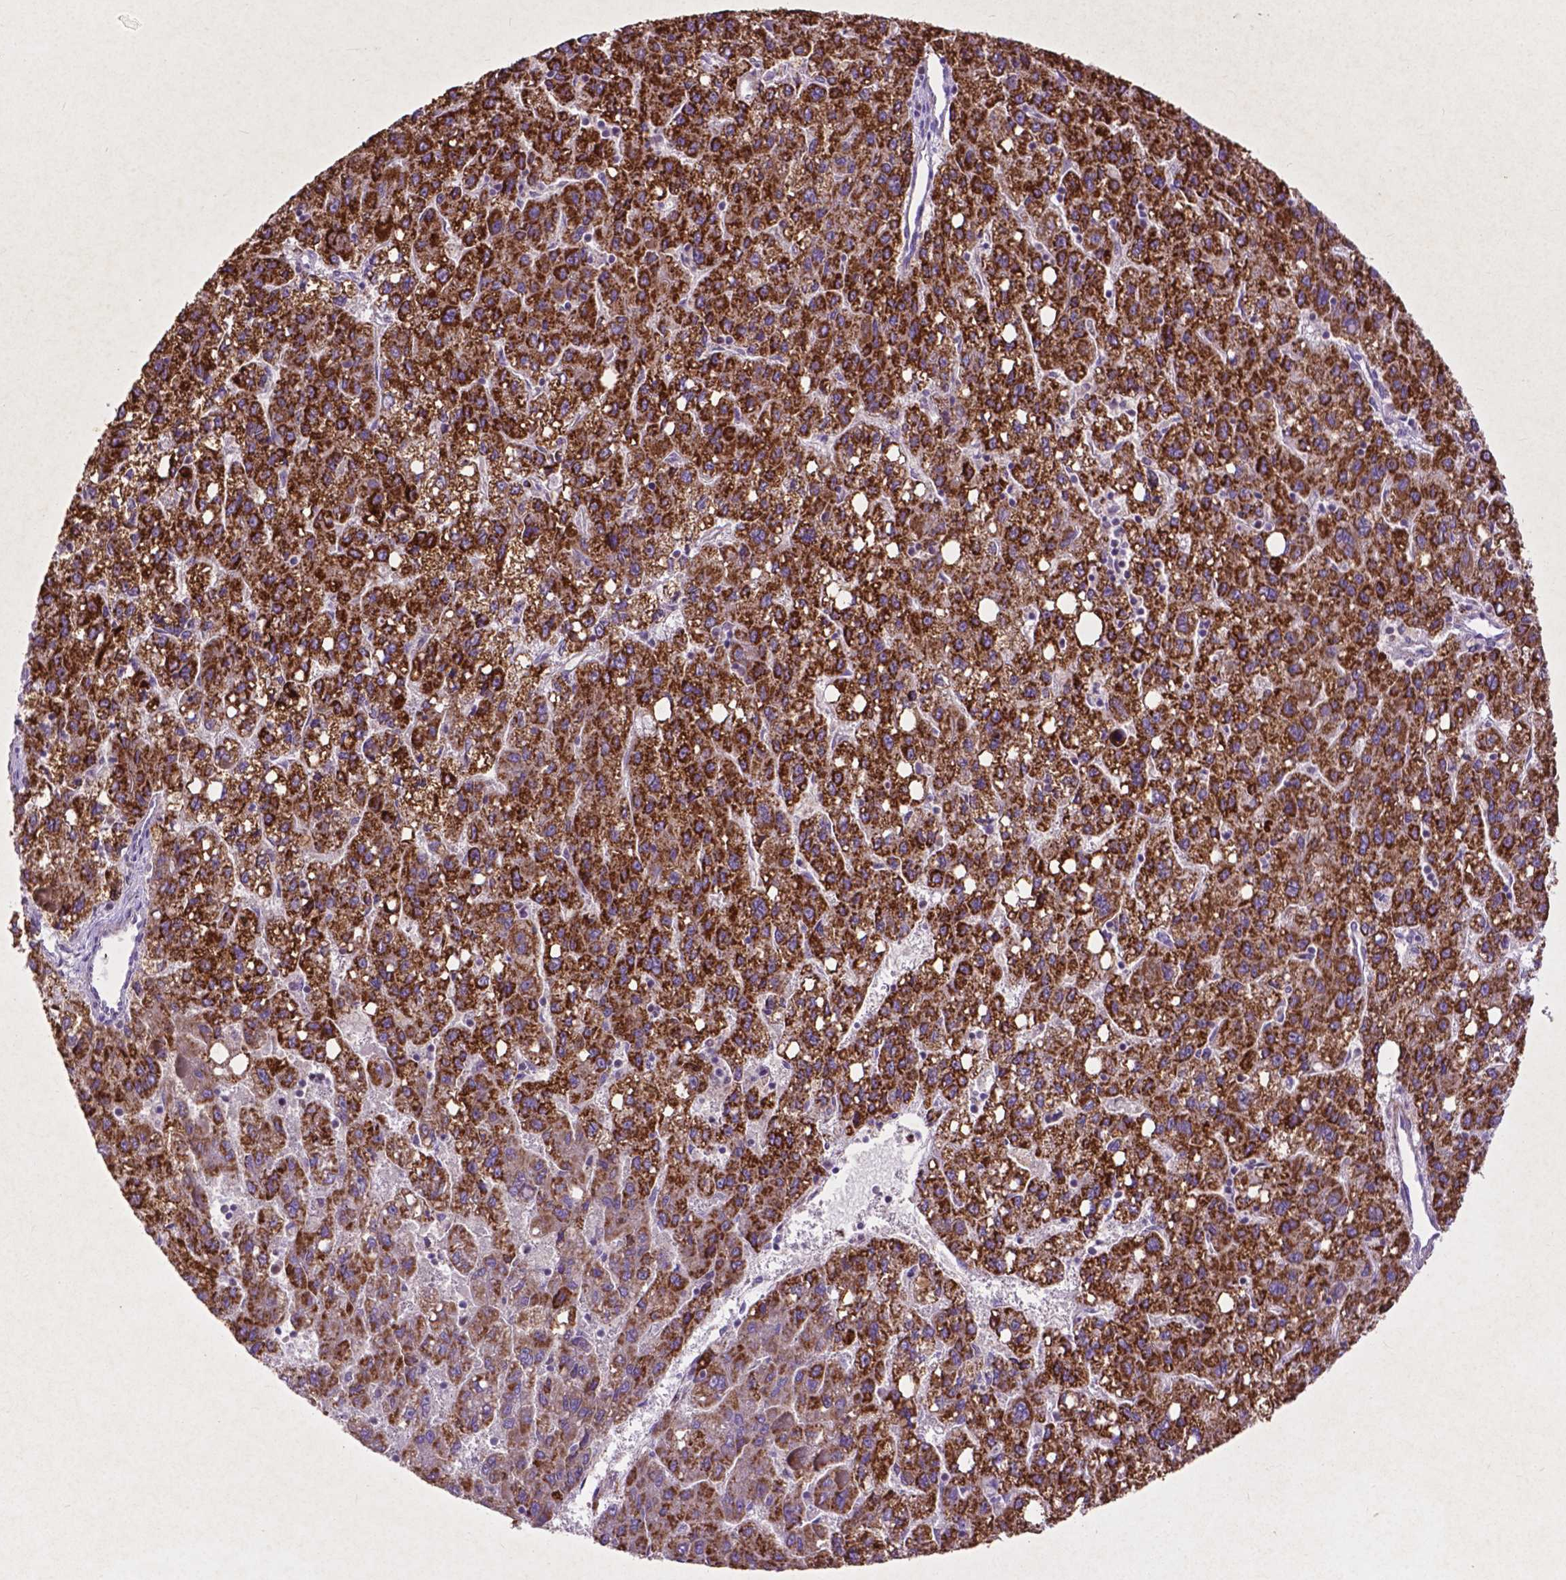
{"staining": {"intensity": "strong", "quantity": ">75%", "location": "cytoplasmic/membranous"}, "tissue": "liver cancer", "cell_type": "Tumor cells", "image_type": "cancer", "snomed": [{"axis": "morphology", "description": "Carcinoma, Hepatocellular, NOS"}, {"axis": "topography", "description": "Liver"}], "caption": "Liver hepatocellular carcinoma tissue shows strong cytoplasmic/membranous expression in approximately >75% of tumor cells, visualized by immunohistochemistry. (DAB IHC, brown staining for protein, blue staining for nuclei).", "gene": "THEGL", "patient": {"sex": "female", "age": 82}}